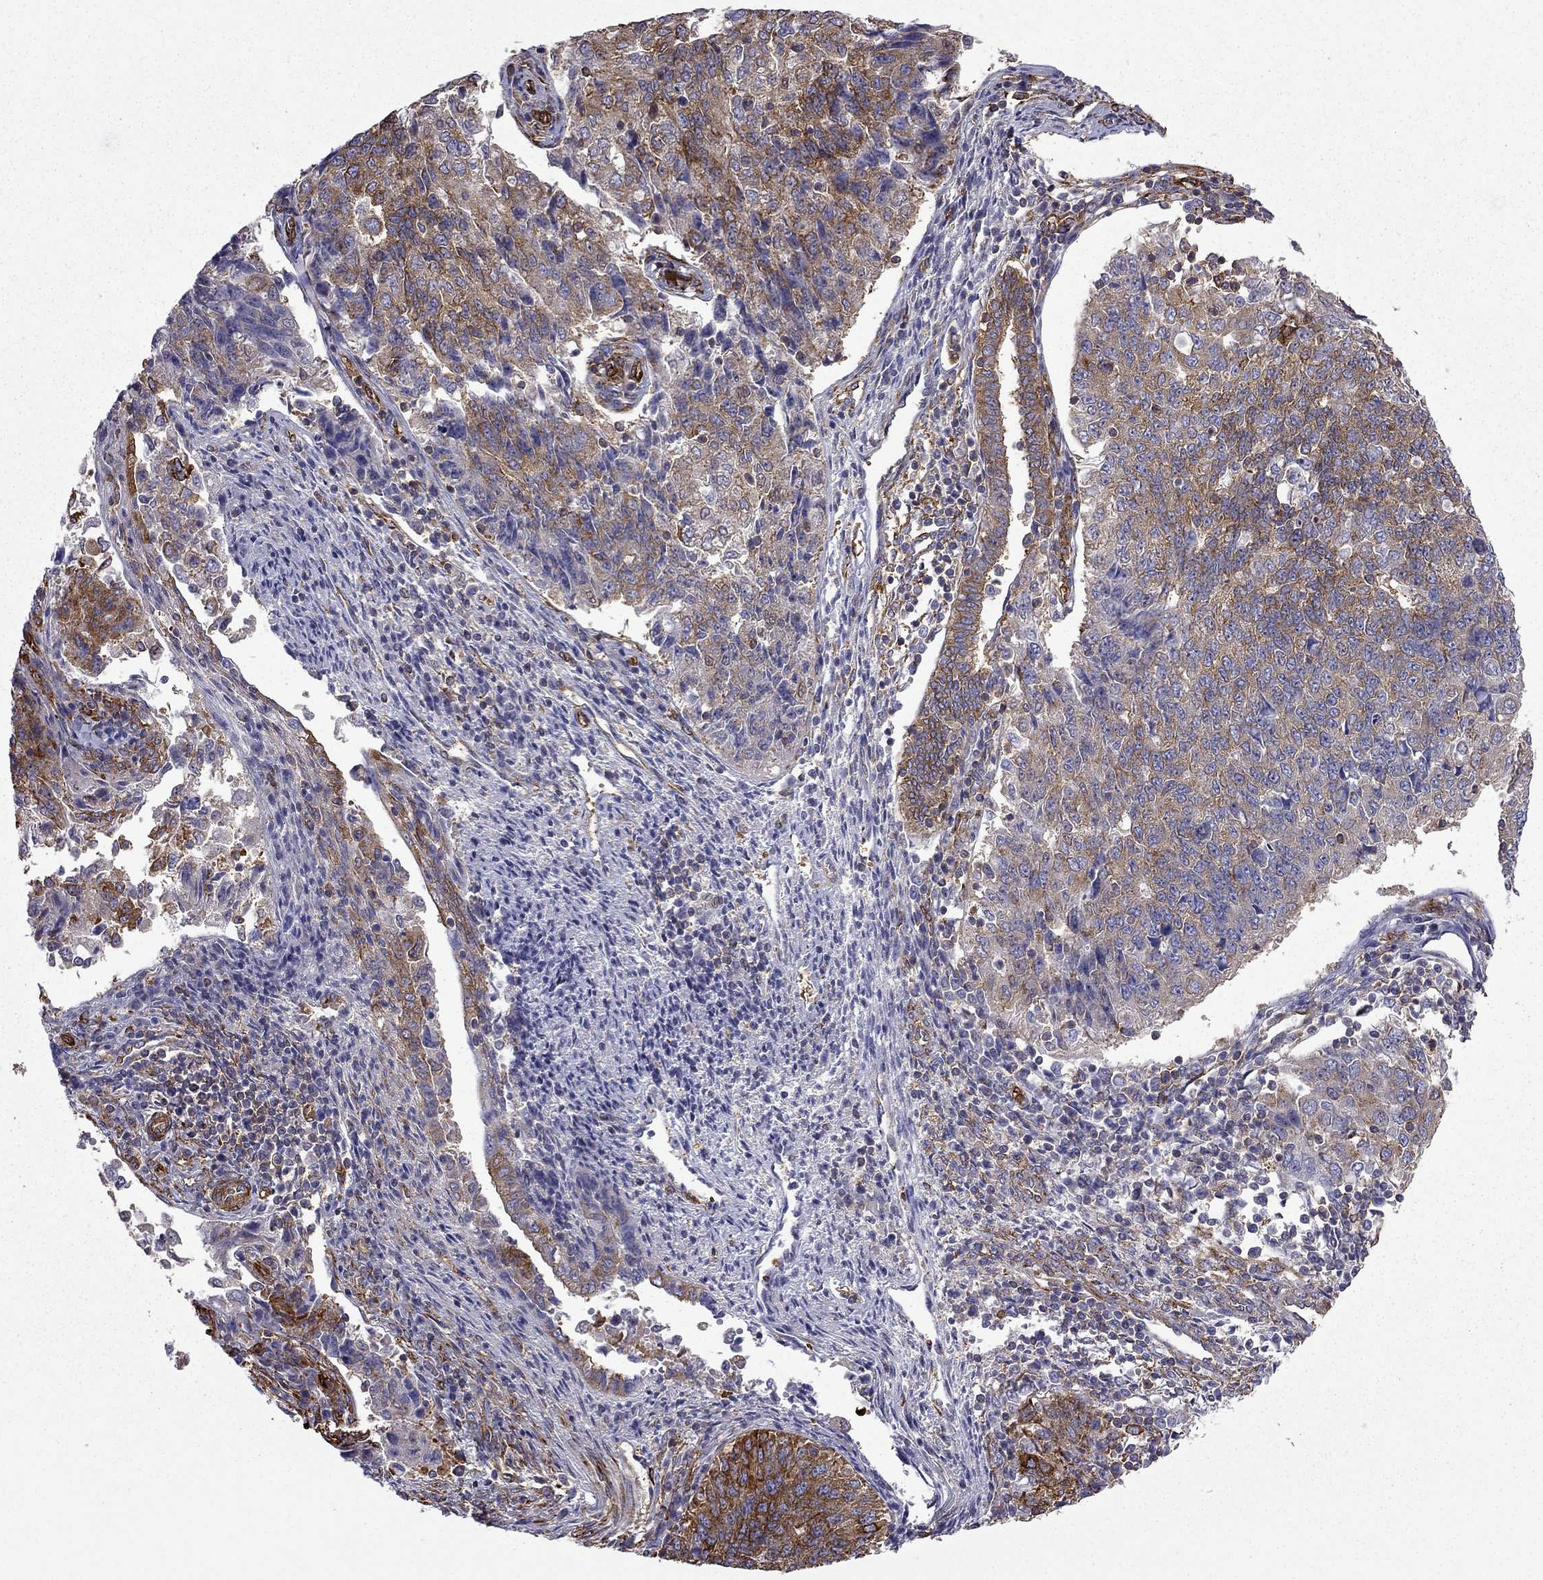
{"staining": {"intensity": "moderate", "quantity": ">75%", "location": "cytoplasmic/membranous"}, "tissue": "endometrial cancer", "cell_type": "Tumor cells", "image_type": "cancer", "snomed": [{"axis": "morphology", "description": "Adenocarcinoma, NOS"}, {"axis": "topography", "description": "Endometrium"}], "caption": "The micrograph exhibits a brown stain indicating the presence of a protein in the cytoplasmic/membranous of tumor cells in endometrial adenocarcinoma. (DAB (3,3'-diaminobenzidine) IHC, brown staining for protein, blue staining for nuclei).", "gene": "MAP4", "patient": {"sex": "female", "age": 43}}